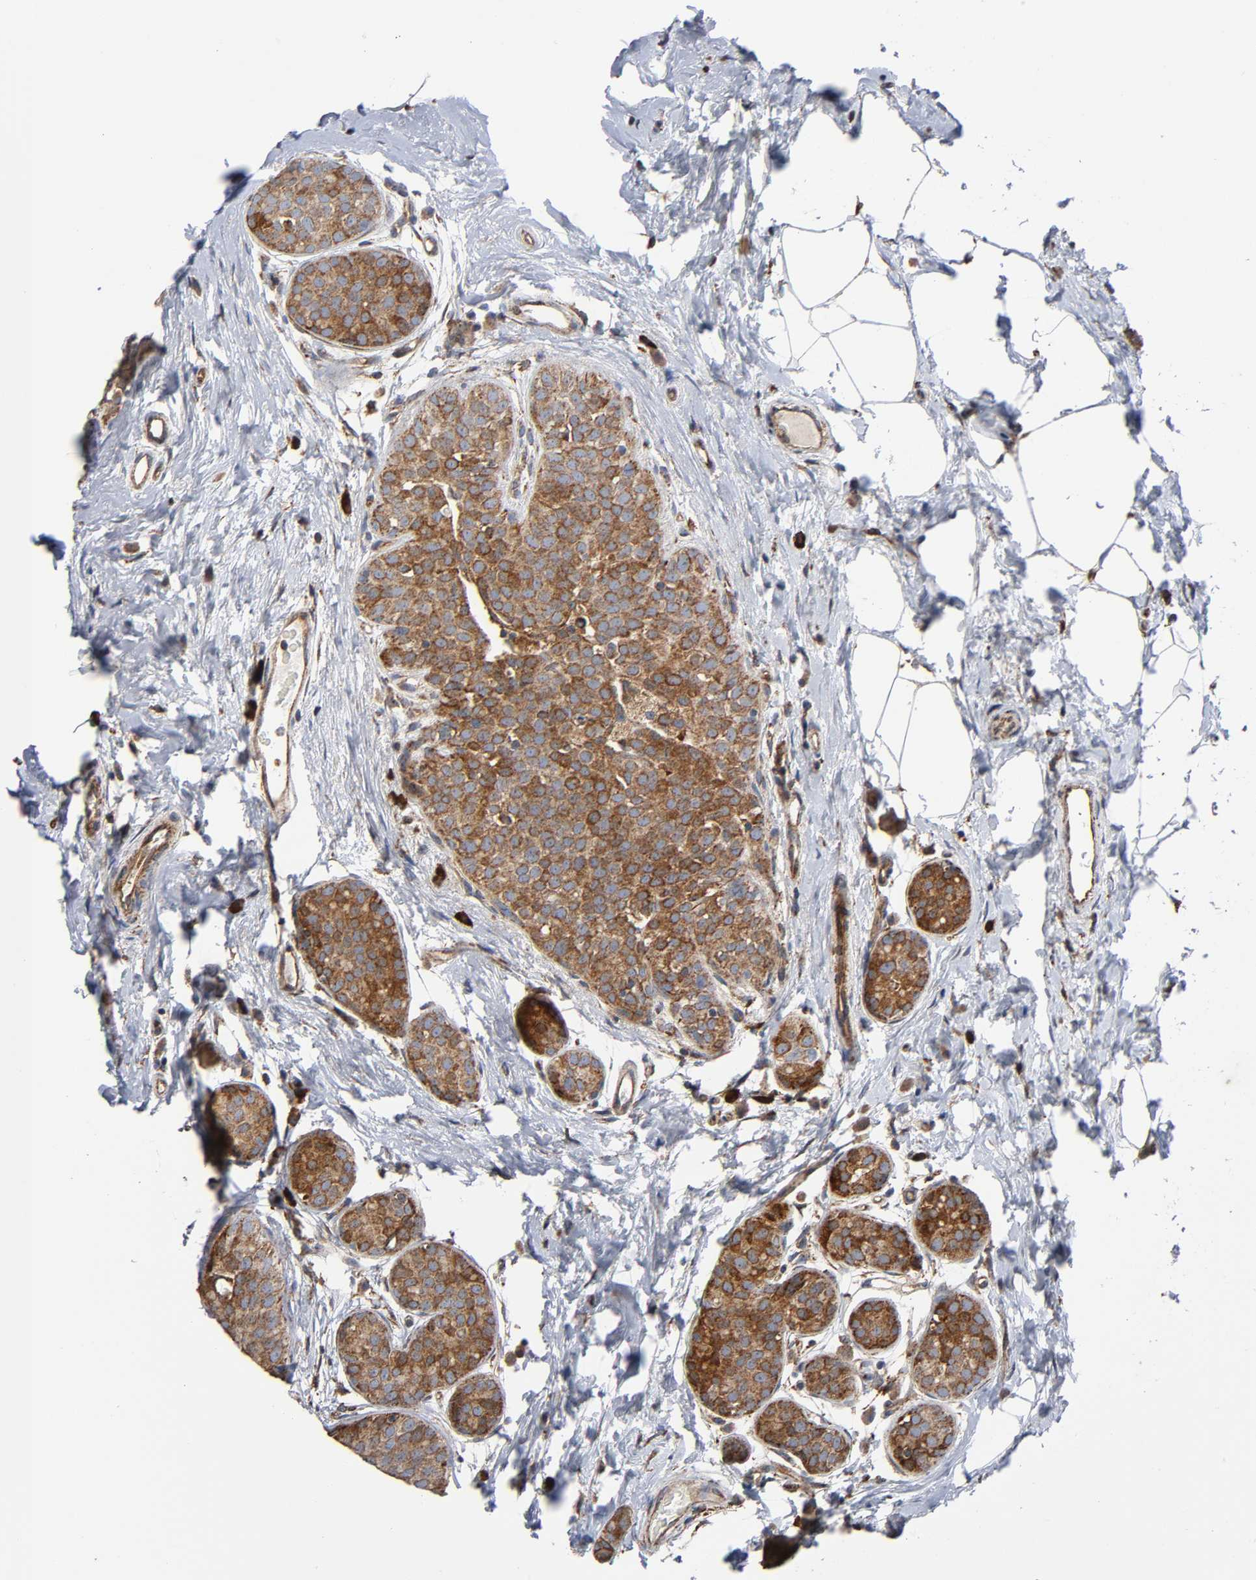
{"staining": {"intensity": "weak", "quantity": ">75%", "location": "cytoplasmic/membranous"}, "tissue": "breast cancer", "cell_type": "Tumor cells", "image_type": "cancer", "snomed": [{"axis": "morphology", "description": "Lobular carcinoma, in situ"}, {"axis": "morphology", "description": "Lobular carcinoma"}, {"axis": "topography", "description": "Breast"}], "caption": "A brown stain shows weak cytoplasmic/membranous expression of a protein in human lobular carcinoma in situ (breast) tumor cells.", "gene": "MAP3K1", "patient": {"sex": "female", "age": 41}}